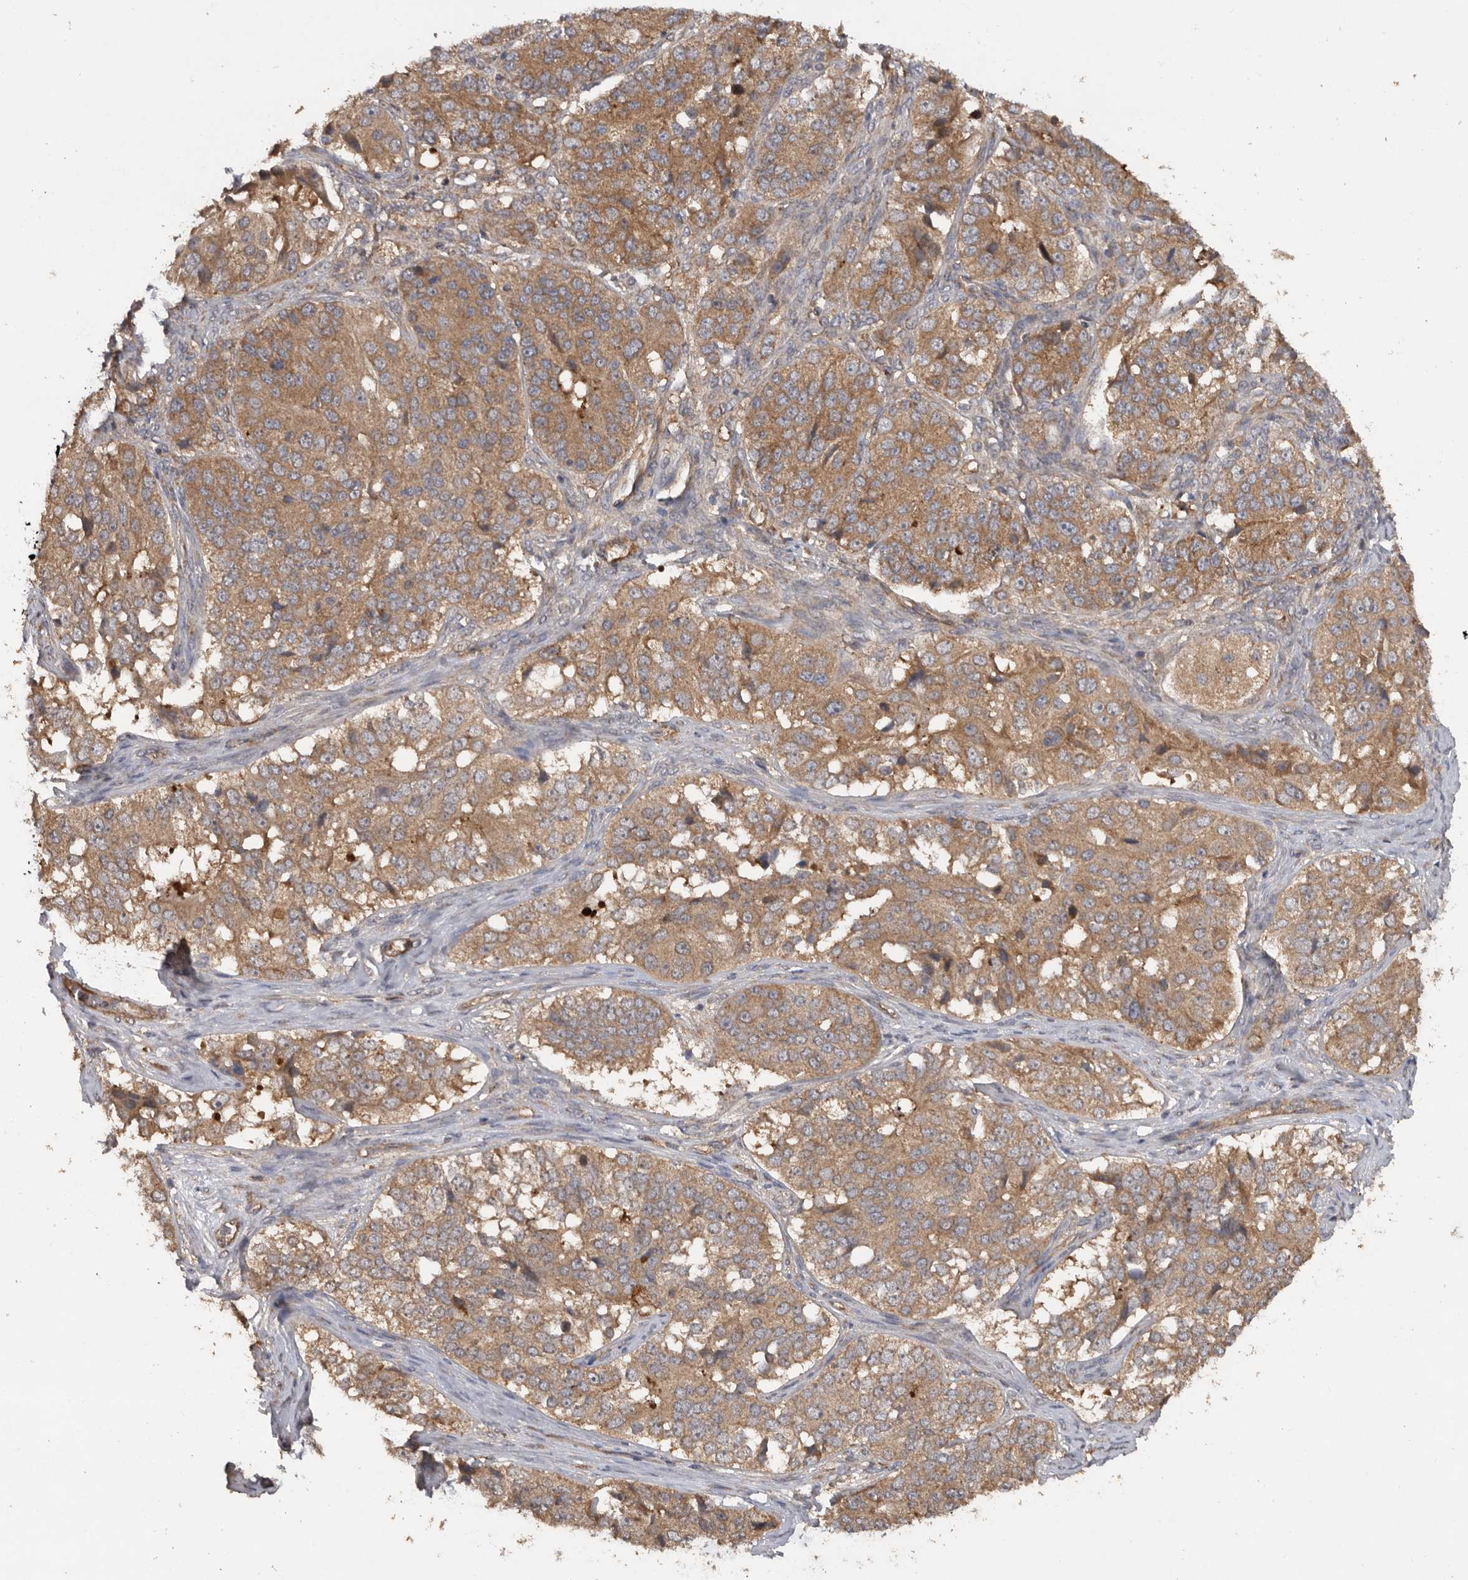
{"staining": {"intensity": "moderate", "quantity": ">75%", "location": "cytoplasmic/membranous"}, "tissue": "ovarian cancer", "cell_type": "Tumor cells", "image_type": "cancer", "snomed": [{"axis": "morphology", "description": "Carcinoma, endometroid"}, {"axis": "topography", "description": "Ovary"}], "caption": "Protein expression analysis of endometroid carcinoma (ovarian) demonstrates moderate cytoplasmic/membranous staining in approximately >75% of tumor cells.", "gene": "PODXL2", "patient": {"sex": "female", "age": 51}}